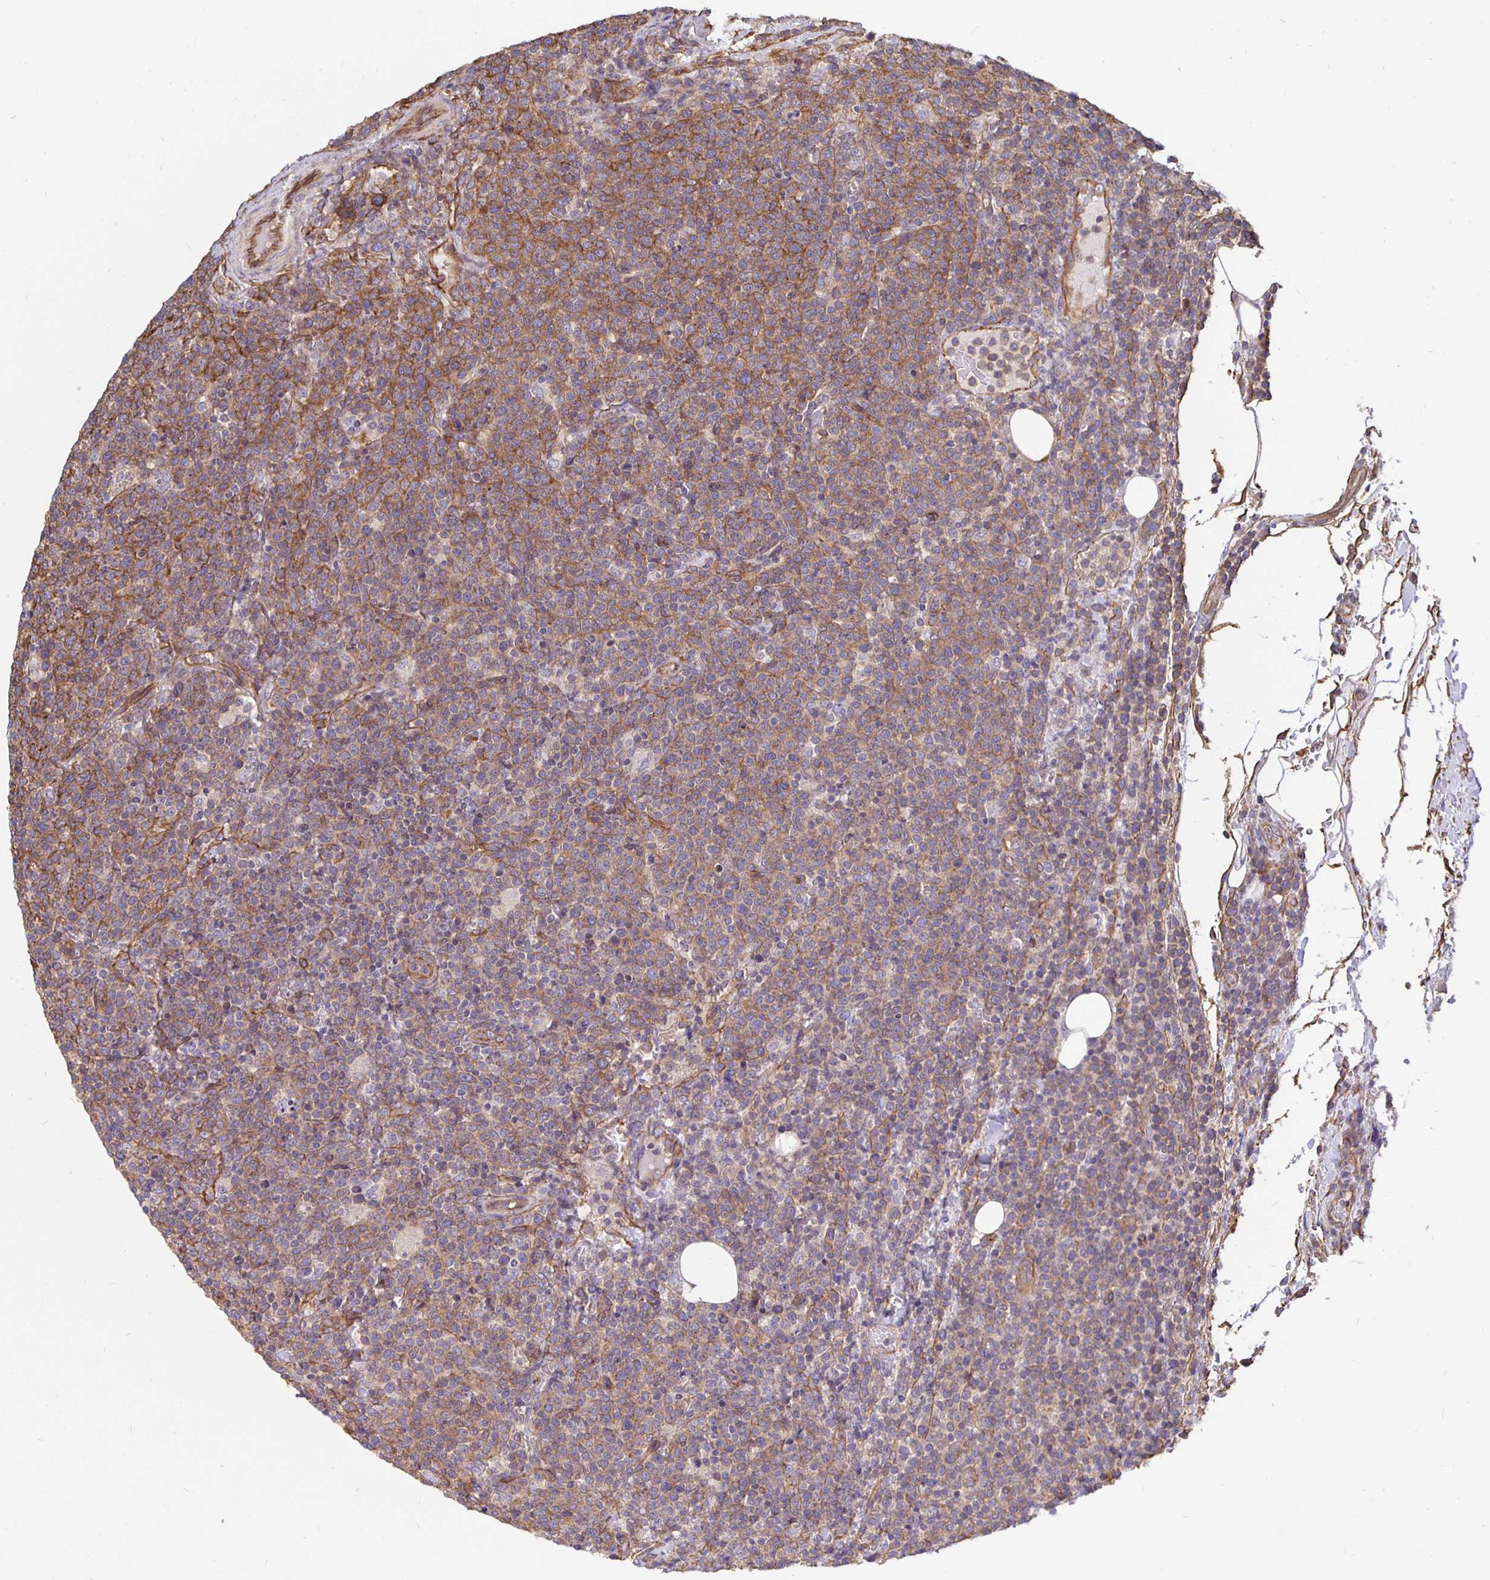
{"staining": {"intensity": "moderate", "quantity": ">75%", "location": "cytoplasmic/membranous"}, "tissue": "lymphoma", "cell_type": "Tumor cells", "image_type": "cancer", "snomed": [{"axis": "morphology", "description": "Malignant lymphoma, non-Hodgkin's type, High grade"}, {"axis": "topography", "description": "Lymph node"}], "caption": "Immunohistochemistry histopathology image of neoplastic tissue: high-grade malignant lymphoma, non-Hodgkin's type stained using immunohistochemistry (IHC) exhibits medium levels of moderate protein expression localized specifically in the cytoplasmic/membranous of tumor cells, appearing as a cytoplasmic/membranous brown color.", "gene": "ARHGEF39", "patient": {"sex": "male", "age": 61}}